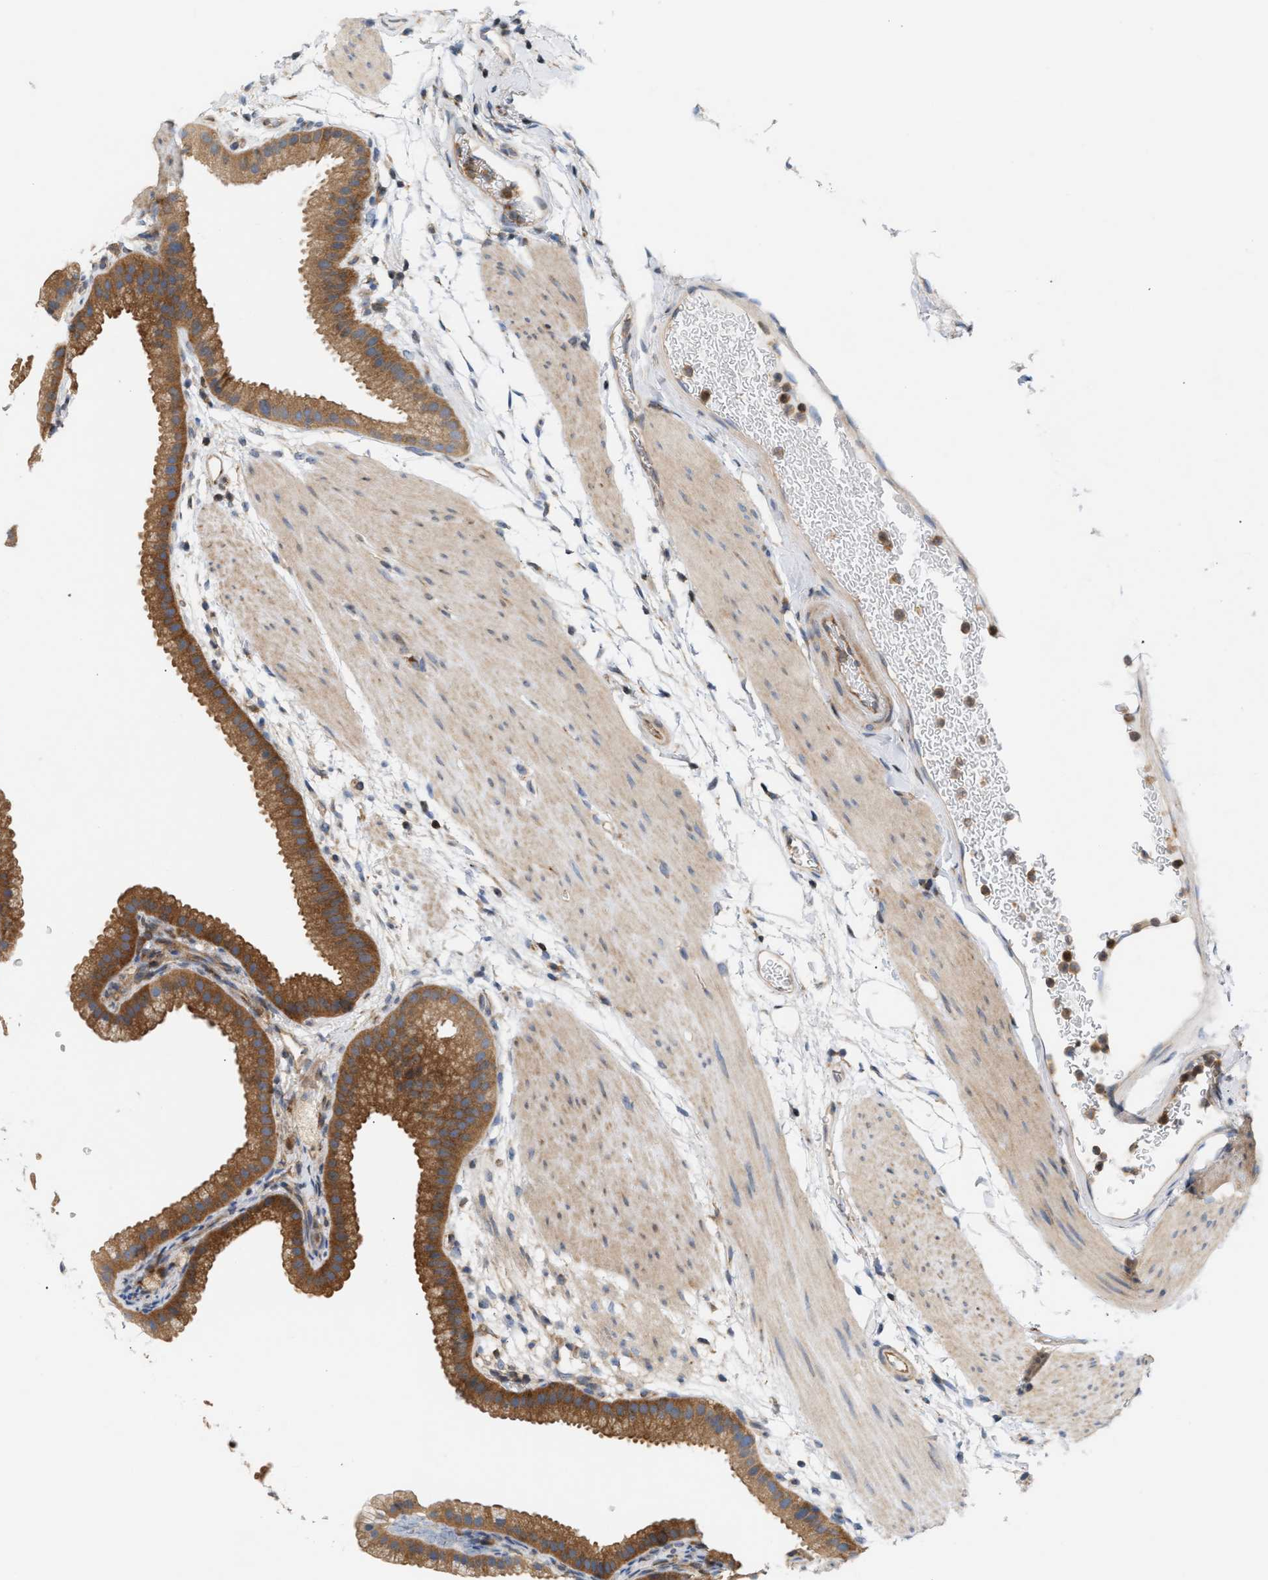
{"staining": {"intensity": "moderate", "quantity": ">75%", "location": "cytoplasmic/membranous"}, "tissue": "gallbladder", "cell_type": "Glandular cells", "image_type": "normal", "snomed": [{"axis": "morphology", "description": "Normal tissue, NOS"}, {"axis": "topography", "description": "Gallbladder"}], "caption": "This is a photomicrograph of immunohistochemistry (IHC) staining of benign gallbladder, which shows moderate positivity in the cytoplasmic/membranous of glandular cells.", "gene": "DBNL", "patient": {"sex": "female", "age": 64}}